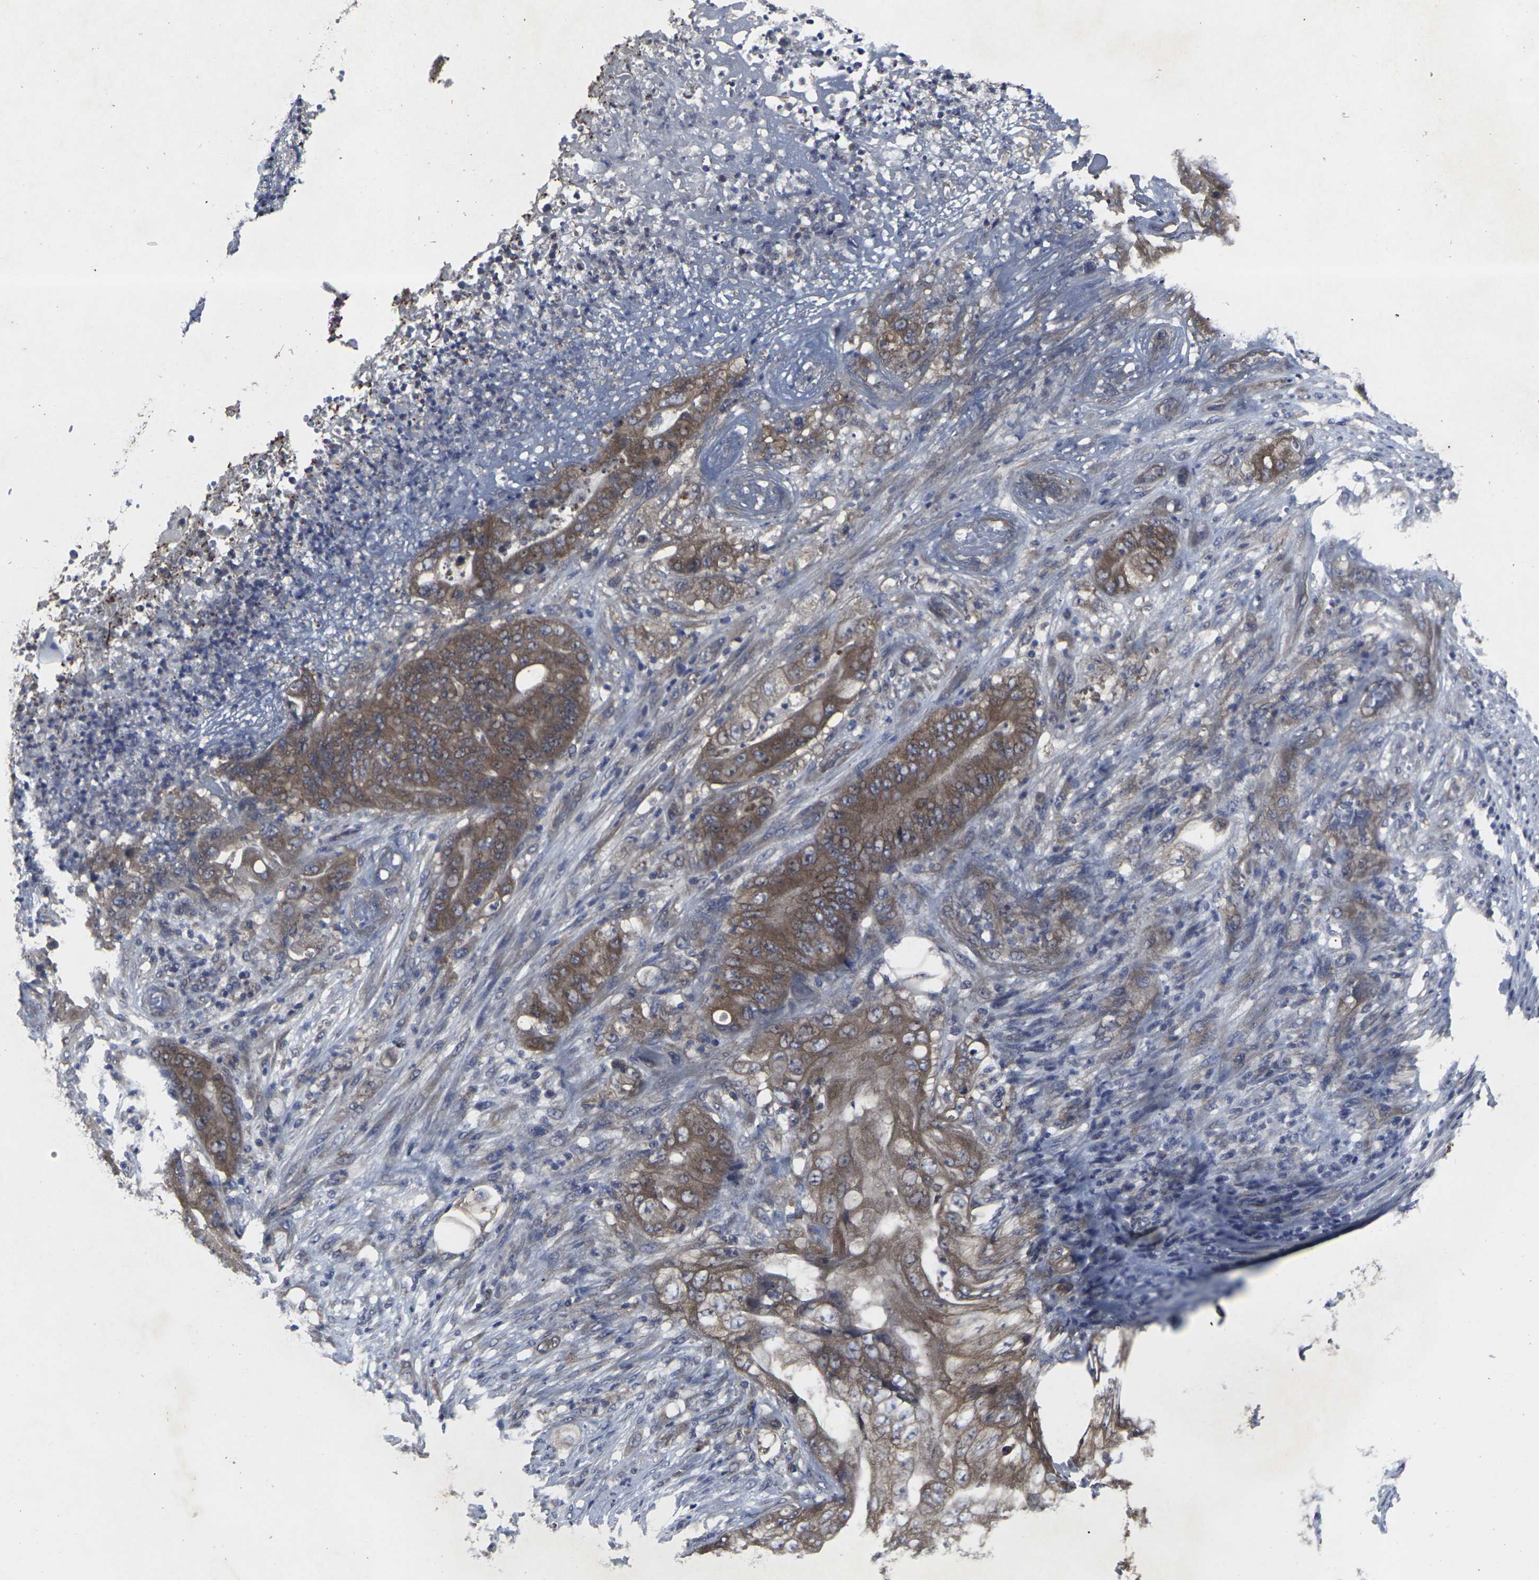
{"staining": {"intensity": "moderate", "quantity": ">75%", "location": "cytoplasmic/membranous"}, "tissue": "stomach cancer", "cell_type": "Tumor cells", "image_type": "cancer", "snomed": [{"axis": "morphology", "description": "Adenocarcinoma, NOS"}, {"axis": "topography", "description": "Stomach"}], "caption": "Human adenocarcinoma (stomach) stained with a brown dye exhibits moderate cytoplasmic/membranous positive staining in about >75% of tumor cells.", "gene": "MAPKAPK2", "patient": {"sex": "female", "age": 73}}